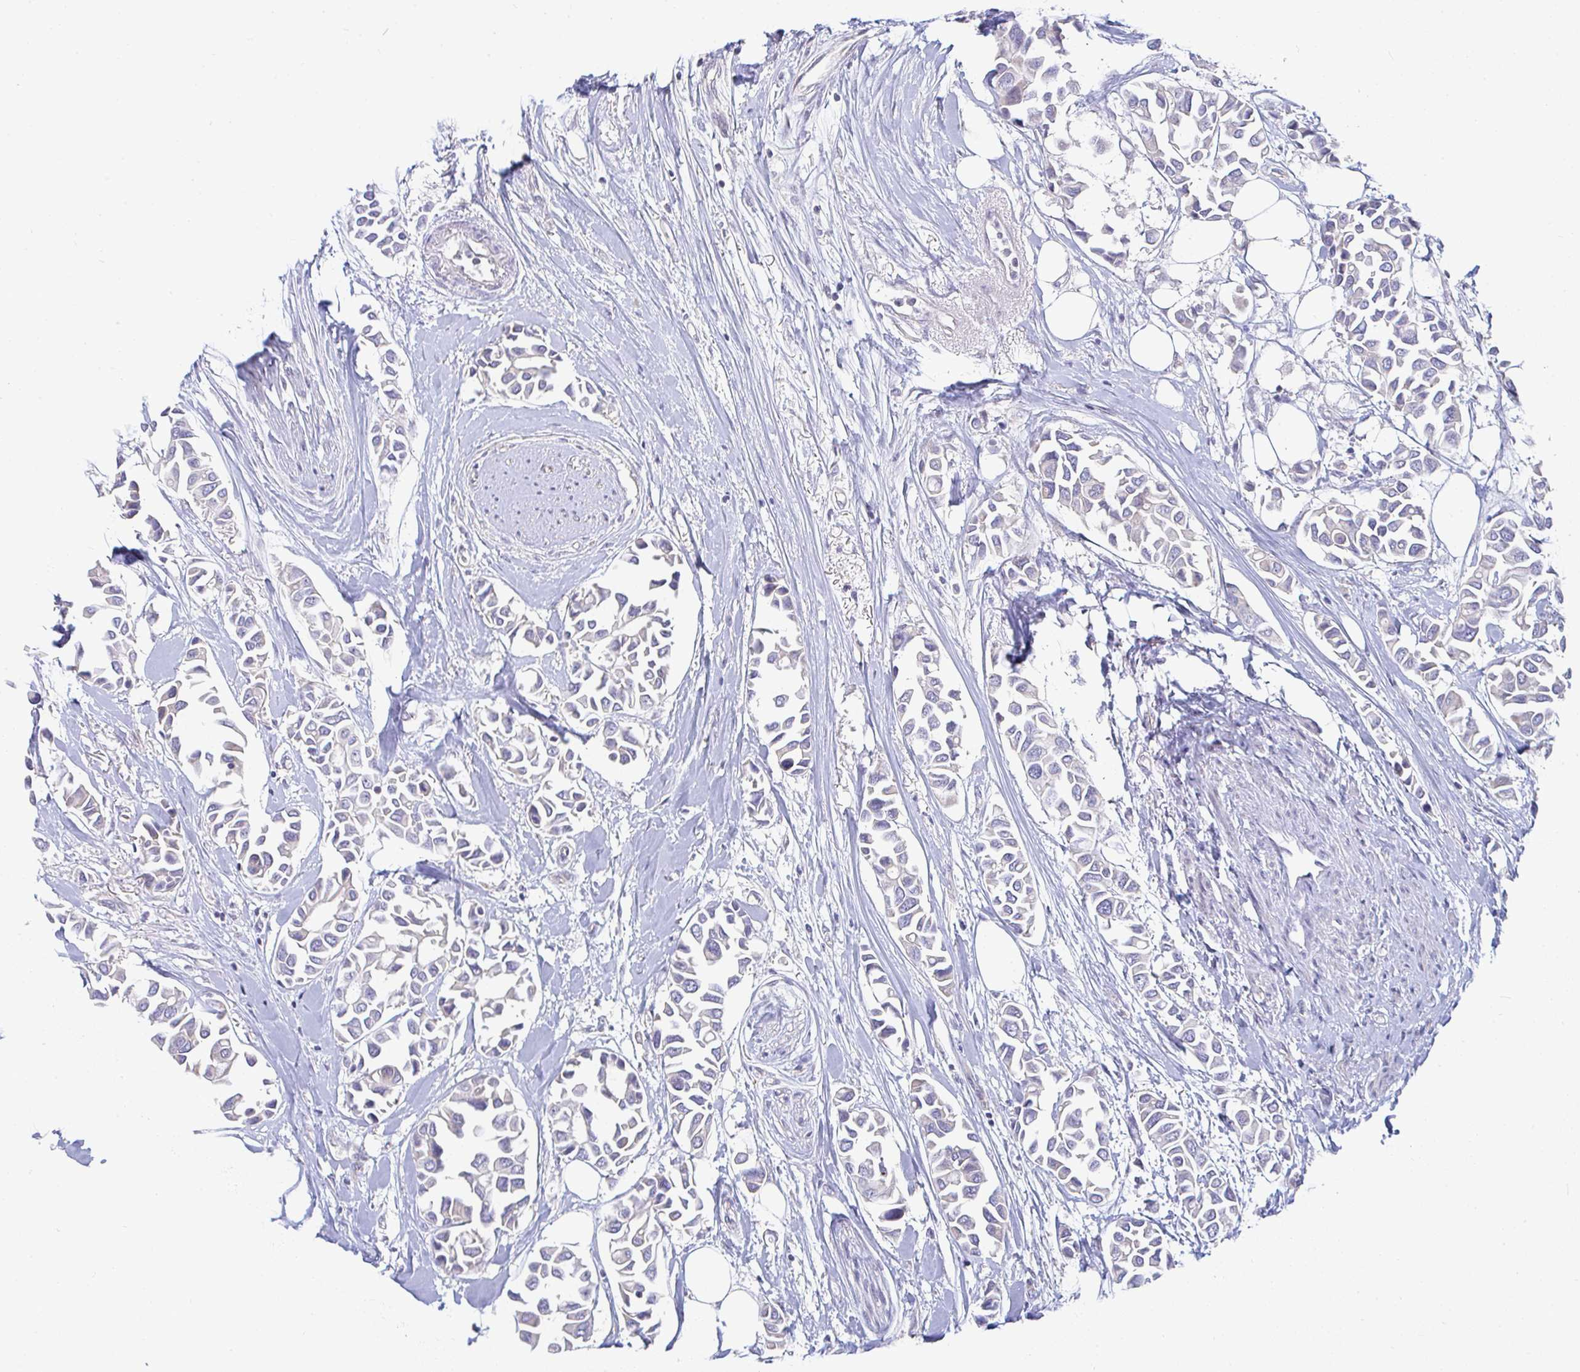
{"staining": {"intensity": "negative", "quantity": "none", "location": "none"}, "tissue": "breast cancer", "cell_type": "Tumor cells", "image_type": "cancer", "snomed": [{"axis": "morphology", "description": "Duct carcinoma"}, {"axis": "topography", "description": "Breast"}], "caption": "High power microscopy image of an immunohistochemistry (IHC) image of infiltrating ductal carcinoma (breast), revealing no significant positivity in tumor cells.", "gene": "EIF1AD", "patient": {"sex": "female", "age": 54}}